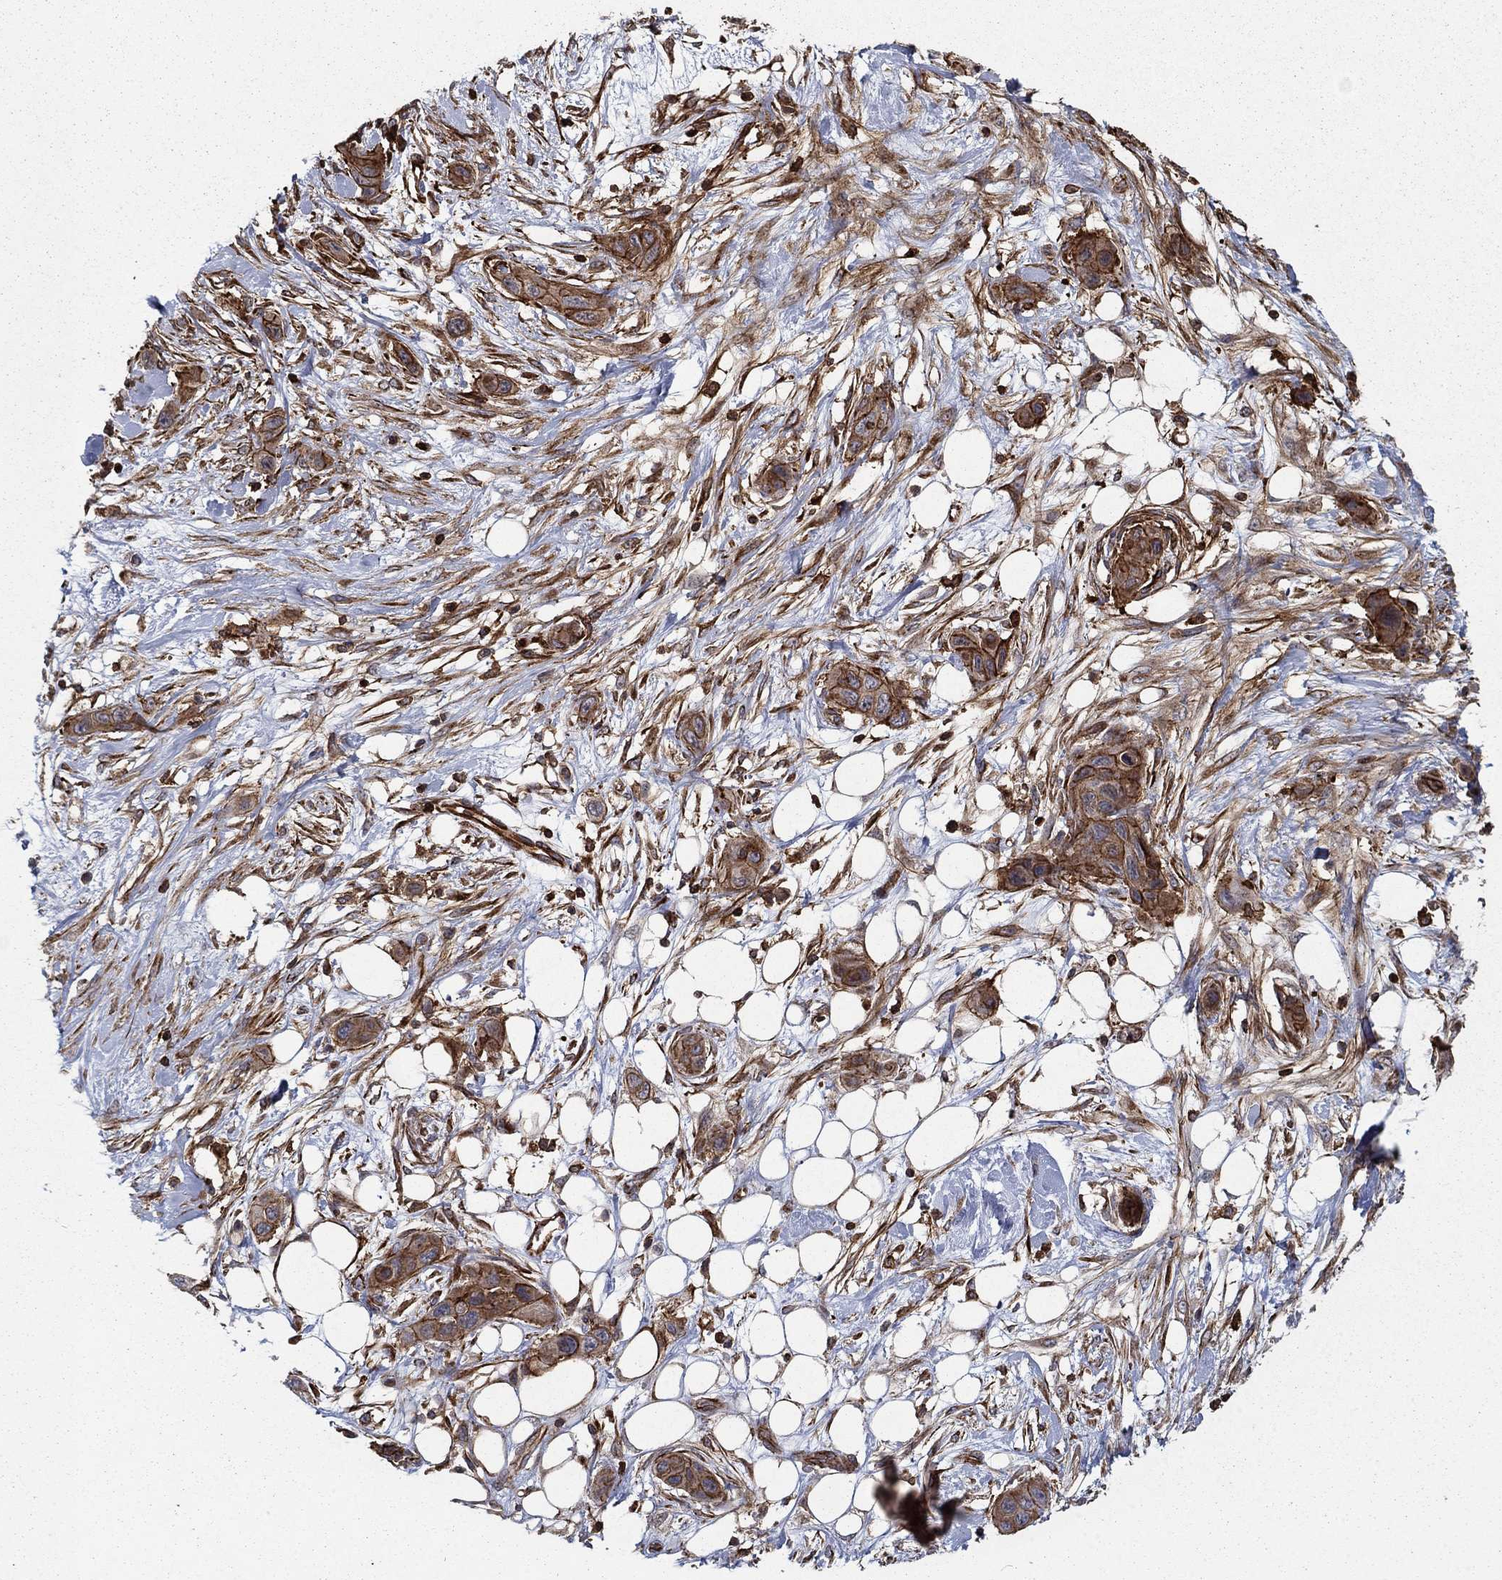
{"staining": {"intensity": "strong", "quantity": "25%-75%", "location": "cytoplasmic/membranous"}, "tissue": "skin cancer", "cell_type": "Tumor cells", "image_type": "cancer", "snomed": [{"axis": "morphology", "description": "Squamous cell carcinoma, NOS"}, {"axis": "topography", "description": "Skin"}], "caption": "Skin cancer stained with a brown dye shows strong cytoplasmic/membranous positive positivity in about 25%-75% of tumor cells.", "gene": "ADM", "patient": {"sex": "male", "age": 79}}